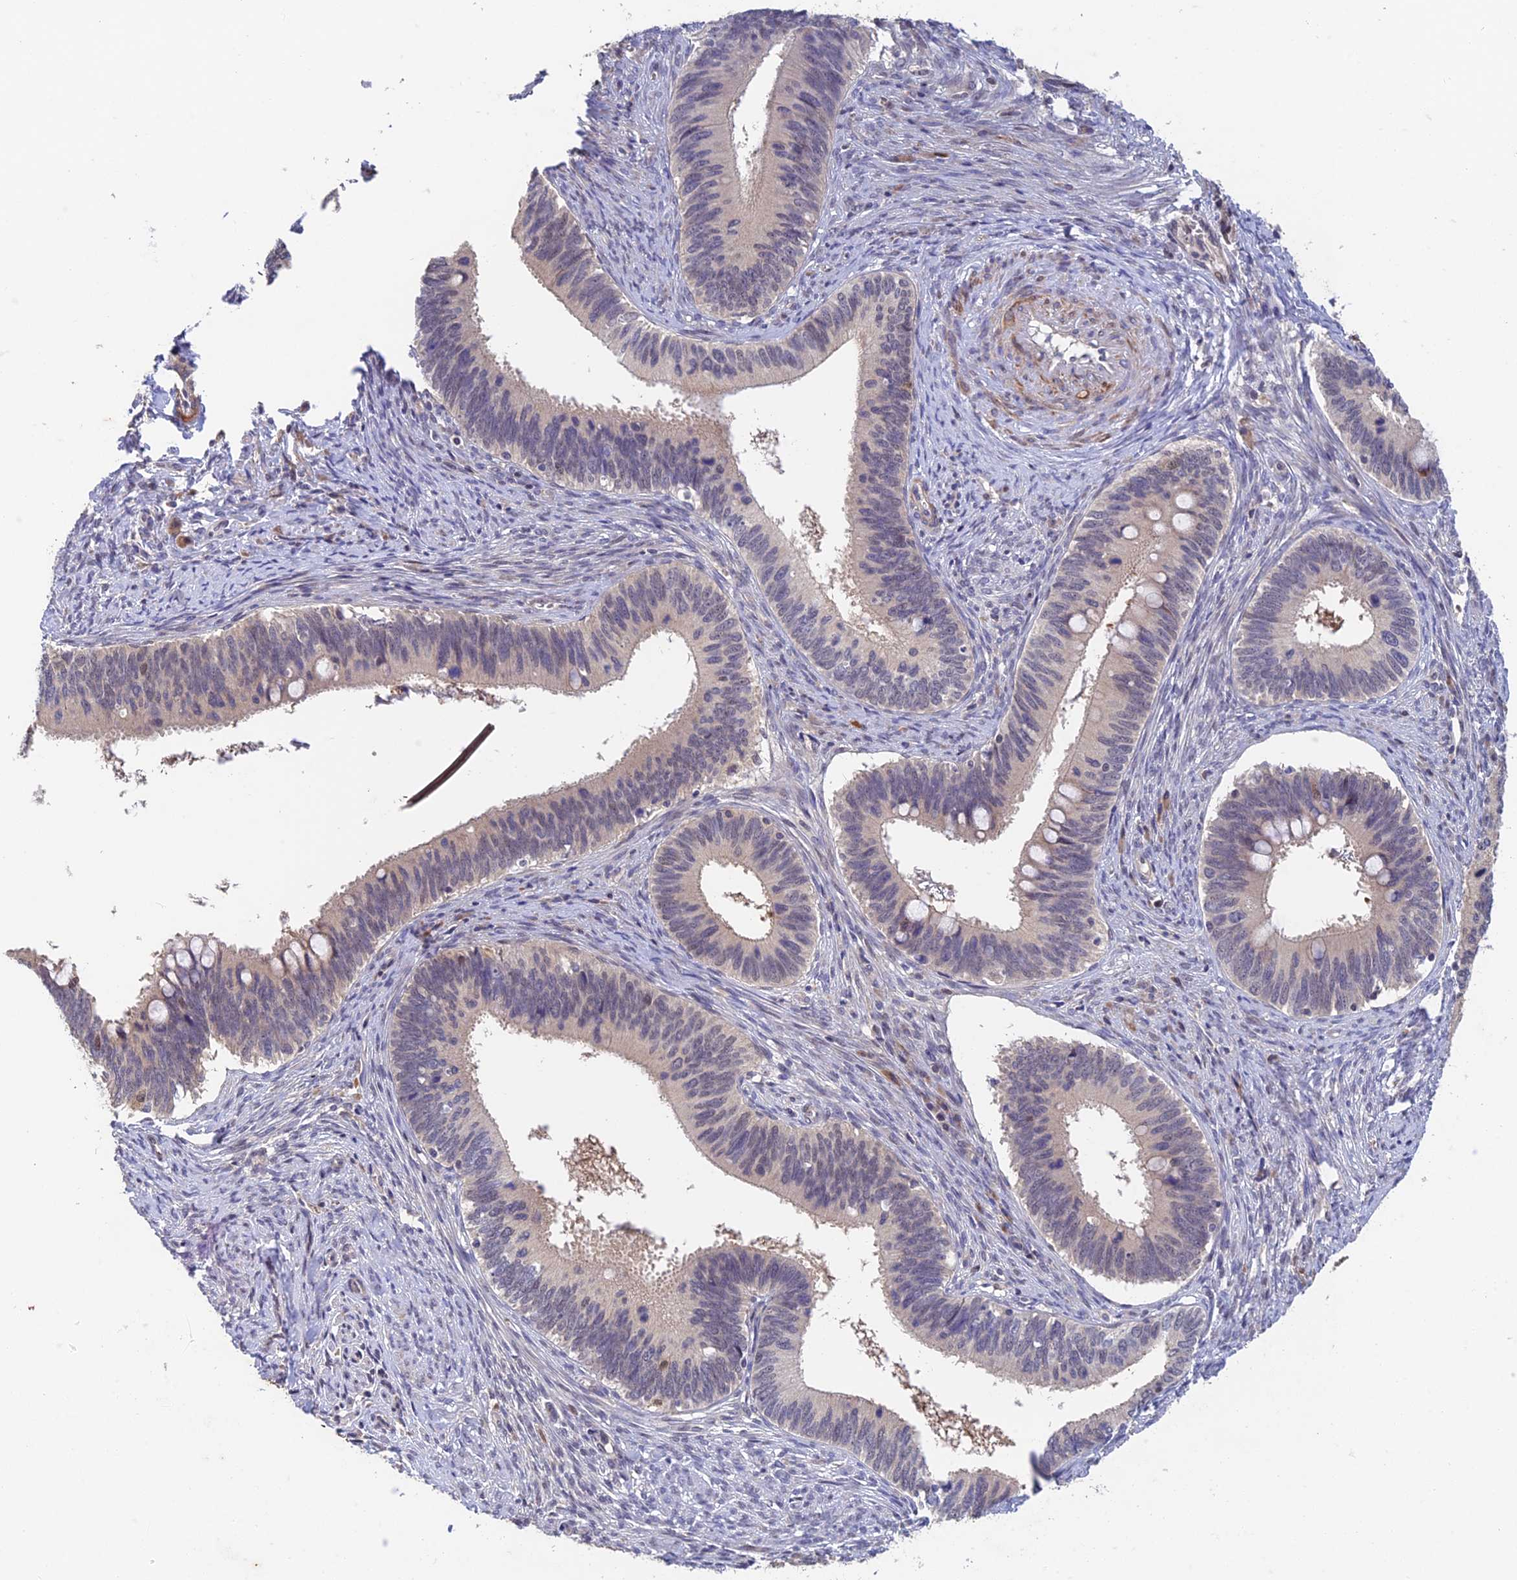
{"staining": {"intensity": "weak", "quantity": "<25%", "location": "cytoplasmic/membranous"}, "tissue": "cervical cancer", "cell_type": "Tumor cells", "image_type": "cancer", "snomed": [{"axis": "morphology", "description": "Adenocarcinoma, NOS"}, {"axis": "topography", "description": "Cervix"}], "caption": "Immunohistochemistry (IHC) of cervical cancer (adenocarcinoma) reveals no expression in tumor cells. The staining is performed using DAB brown chromogen with nuclei counter-stained in using hematoxylin.", "gene": "CWH43", "patient": {"sex": "female", "age": 42}}